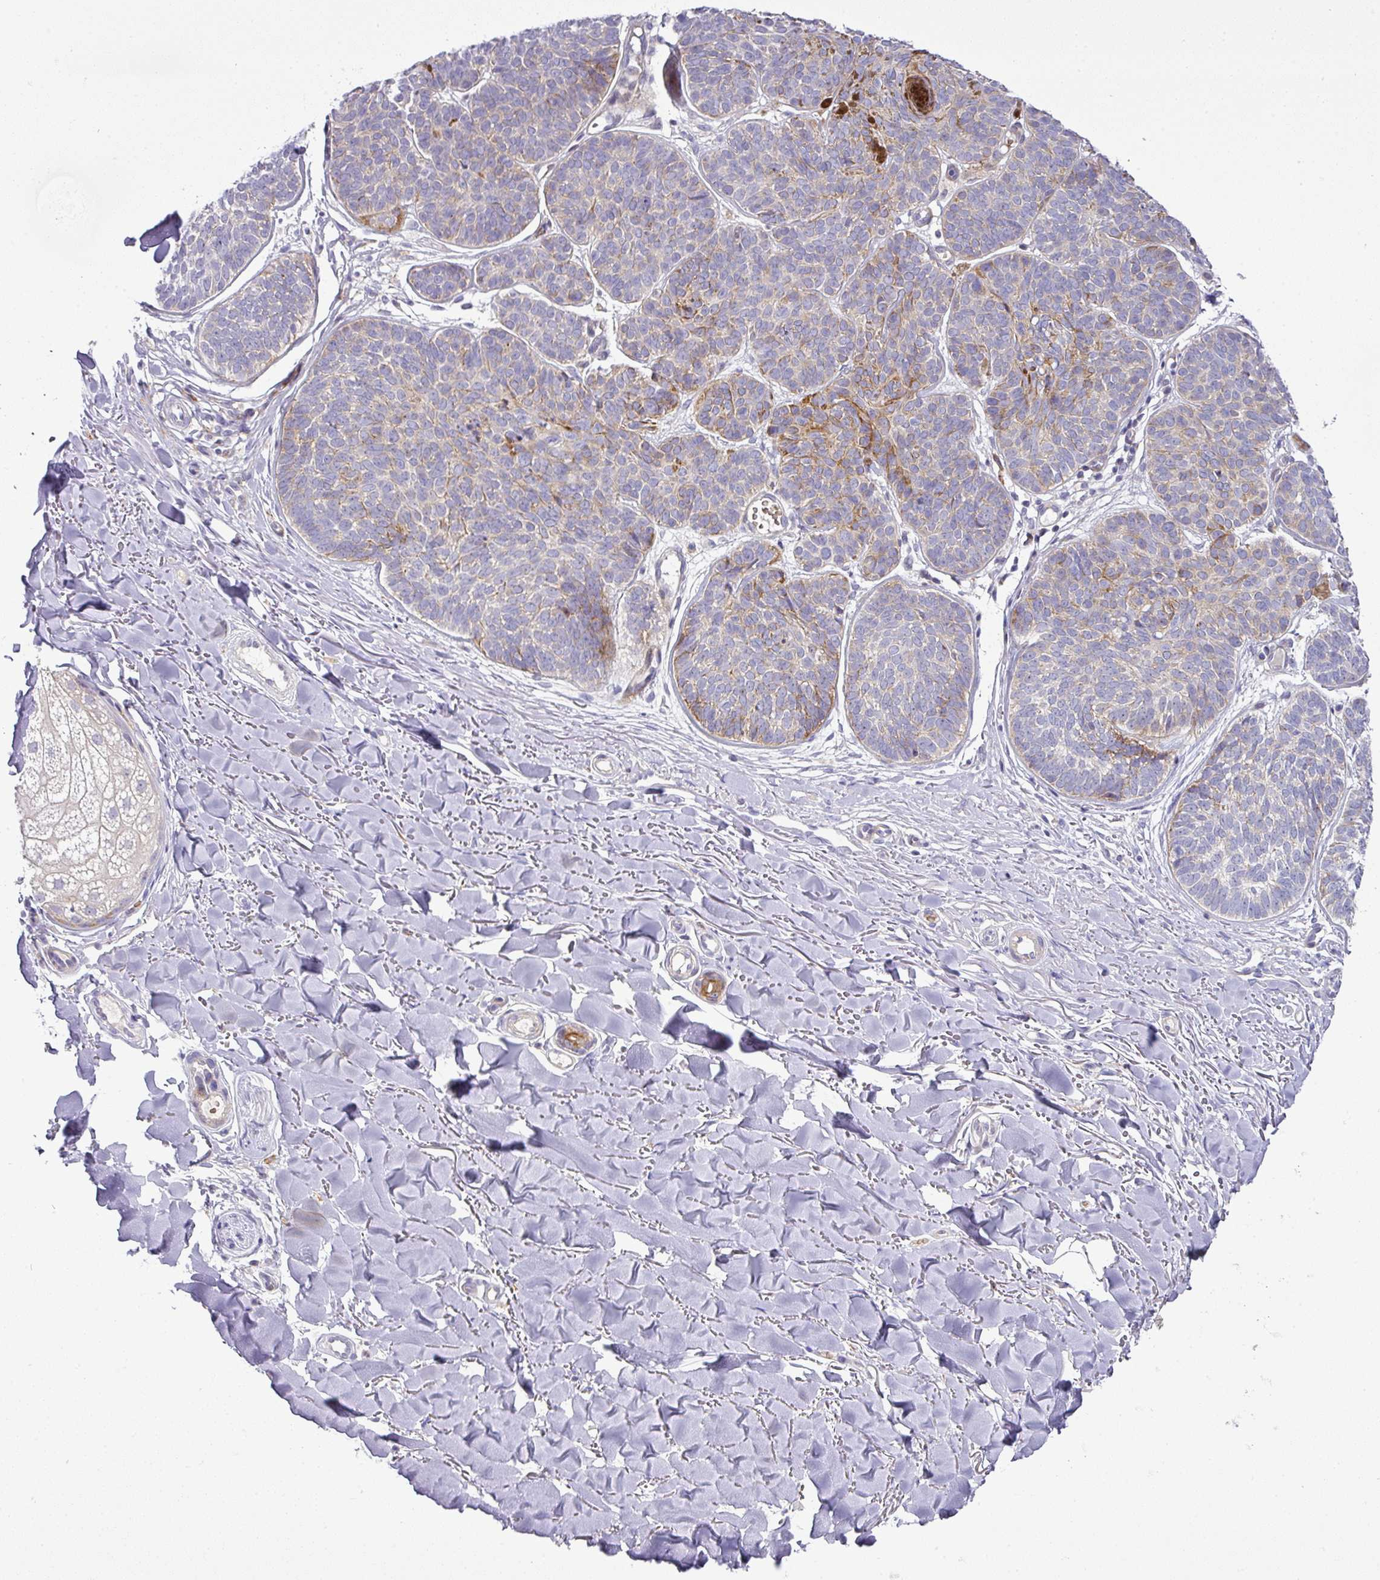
{"staining": {"intensity": "moderate", "quantity": "<25%", "location": "cytoplasmic/membranous"}, "tissue": "skin cancer", "cell_type": "Tumor cells", "image_type": "cancer", "snomed": [{"axis": "morphology", "description": "Basal cell carcinoma"}, {"axis": "topography", "description": "Skin"}, {"axis": "topography", "description": "Skin of neck"}, {"axis": "topography", "description": "Skin of shoulder"}, {"axis": "topography", "description": "Skin of back"}], "caption": "Protein expression analysis of skin cancer displays moderate cytoplasmic/membranous positivity in approximately <25% of tumor cells.", "gene": "ATP6V1F", "patient": {"sex": "male", "age": 80}}